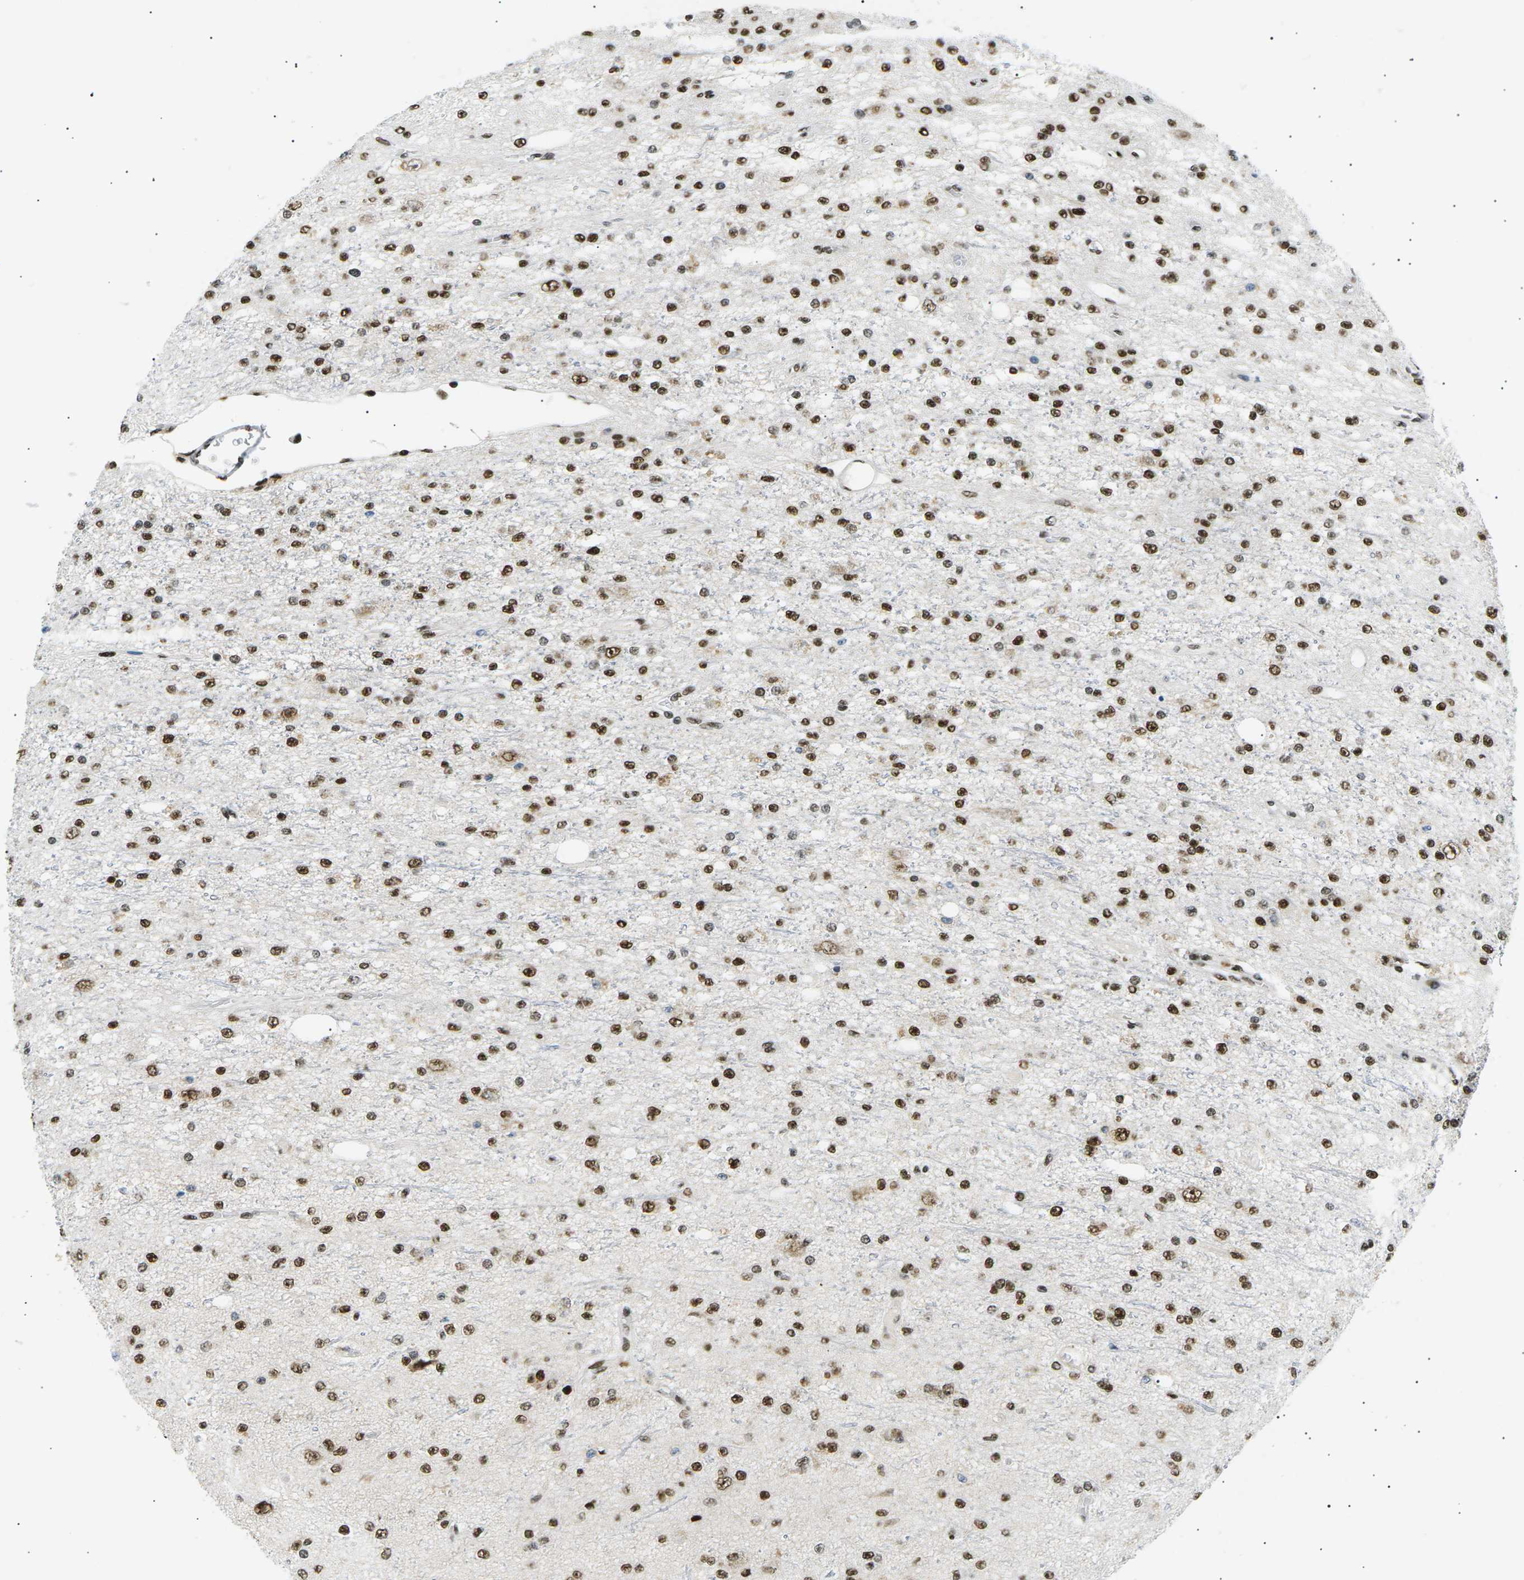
{"staining": {"intensity": "strong", "quantity": ">75%", "location": "nuclear"}, "tissue": "glioma", "cell_type": "Tumor cells", "image_type": "cancer", "snomed": [{"axis": "morphology", "description": "Glioma, malignant, Low grade"}, {"axis": "topography", "description": "Brain"}], "caption": "Protein analysis of glioma tissue displays strong nuclear positivity in about >75% of tumor cells. (IHC, brightfield microscopy, high magnification).", "gene": "RPA2", "patient": {"sex": "male", "age": 38}}